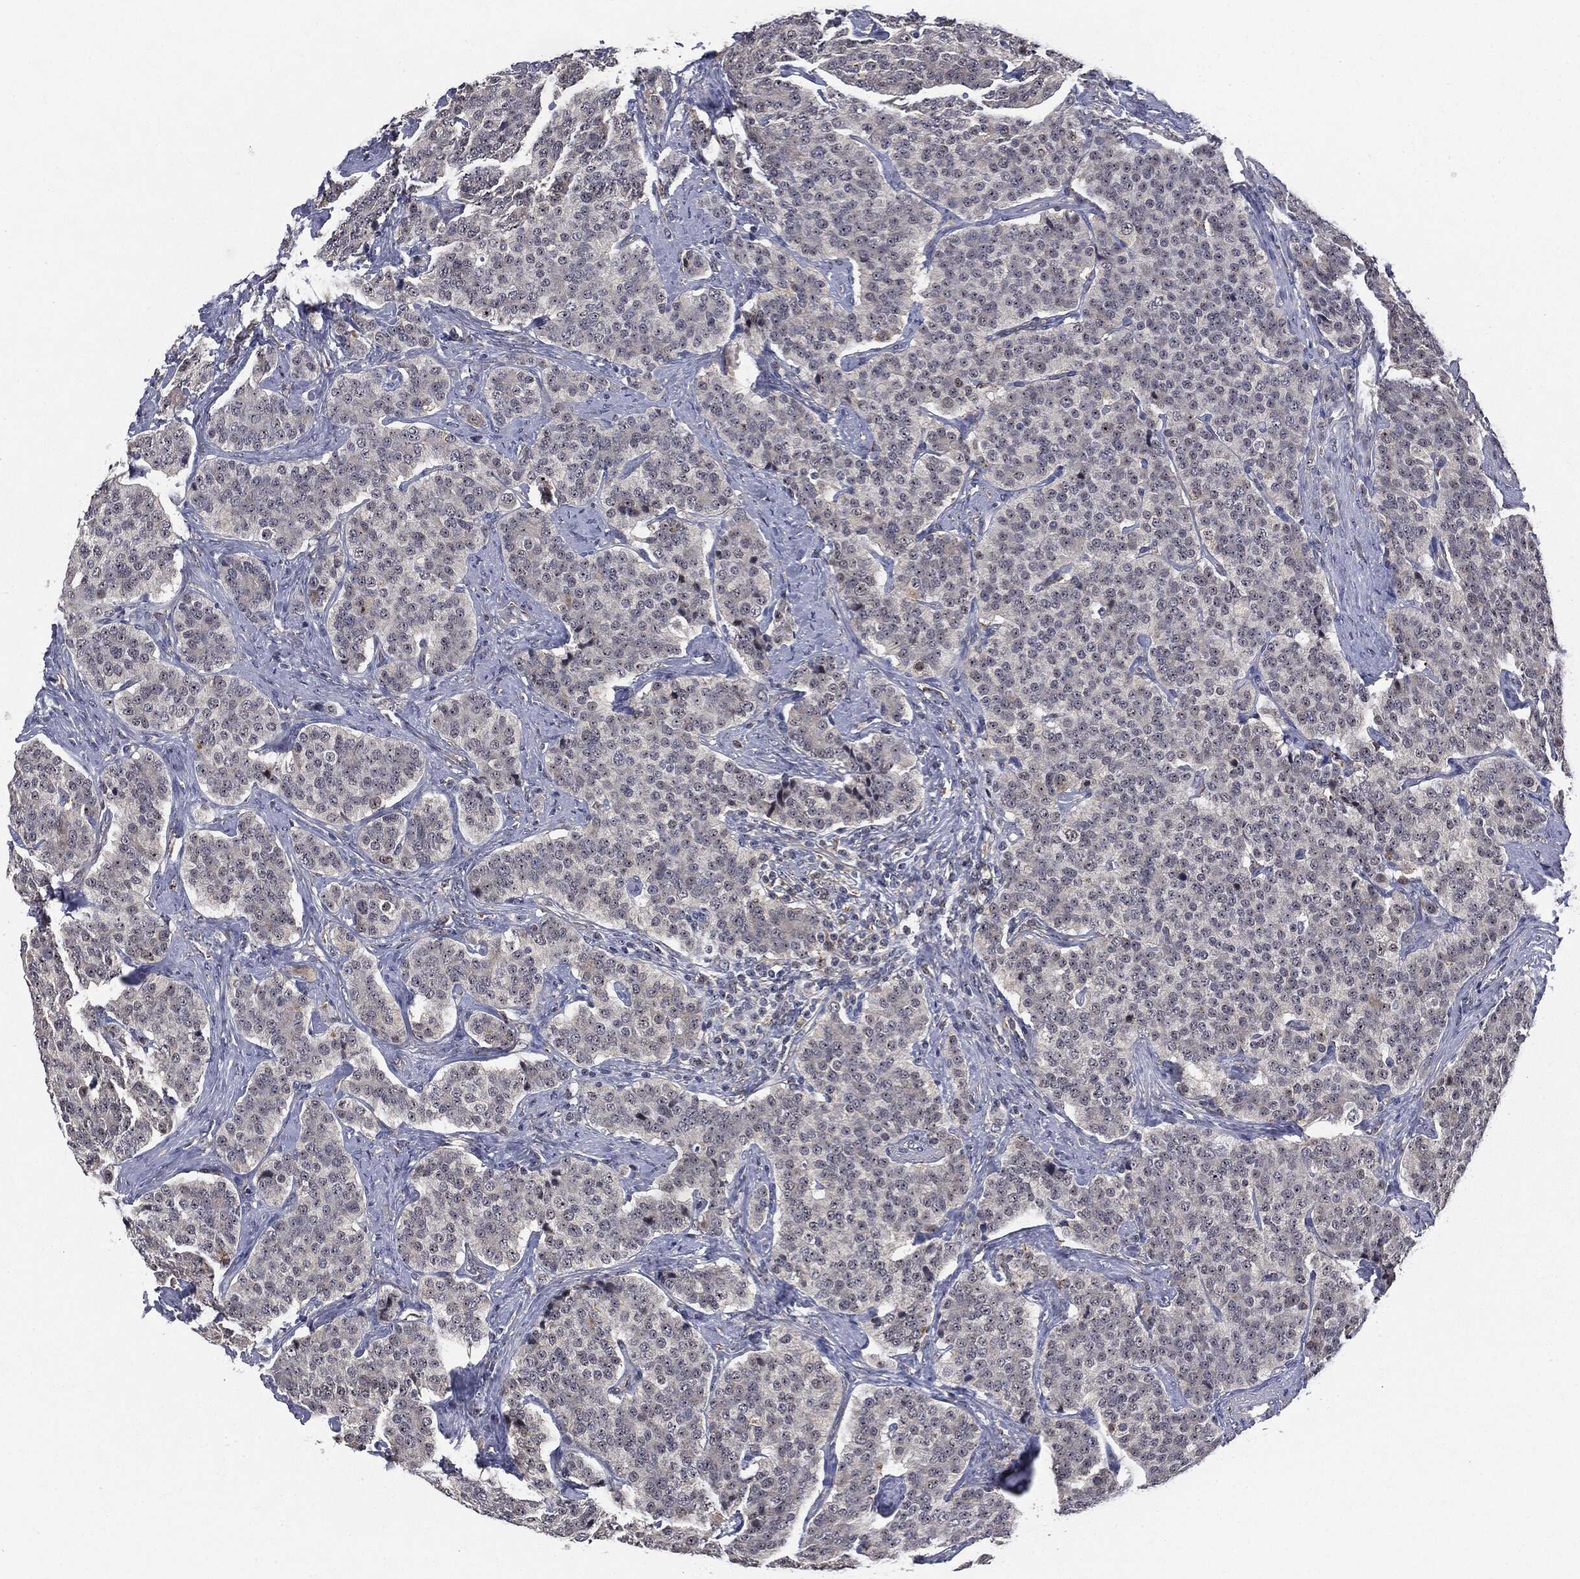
{"staining": {"intensity": "negative", "quantity": "none", "location": "none"}, "tissue": "carcinoid", "cell_type": "Tumor cells", "image_type": "cancer", "snomed": [{"axis": "morphology", "description": "Carcinoid, malignant, NOS"}, {"axis": "topography", "description": "Small intestine"}], "caption": "Protein analysis of carcinoid displays no significant staining in tumor cells.", "gene": "TRMT1L", "patient": {"sex": "female", "age": 58}}